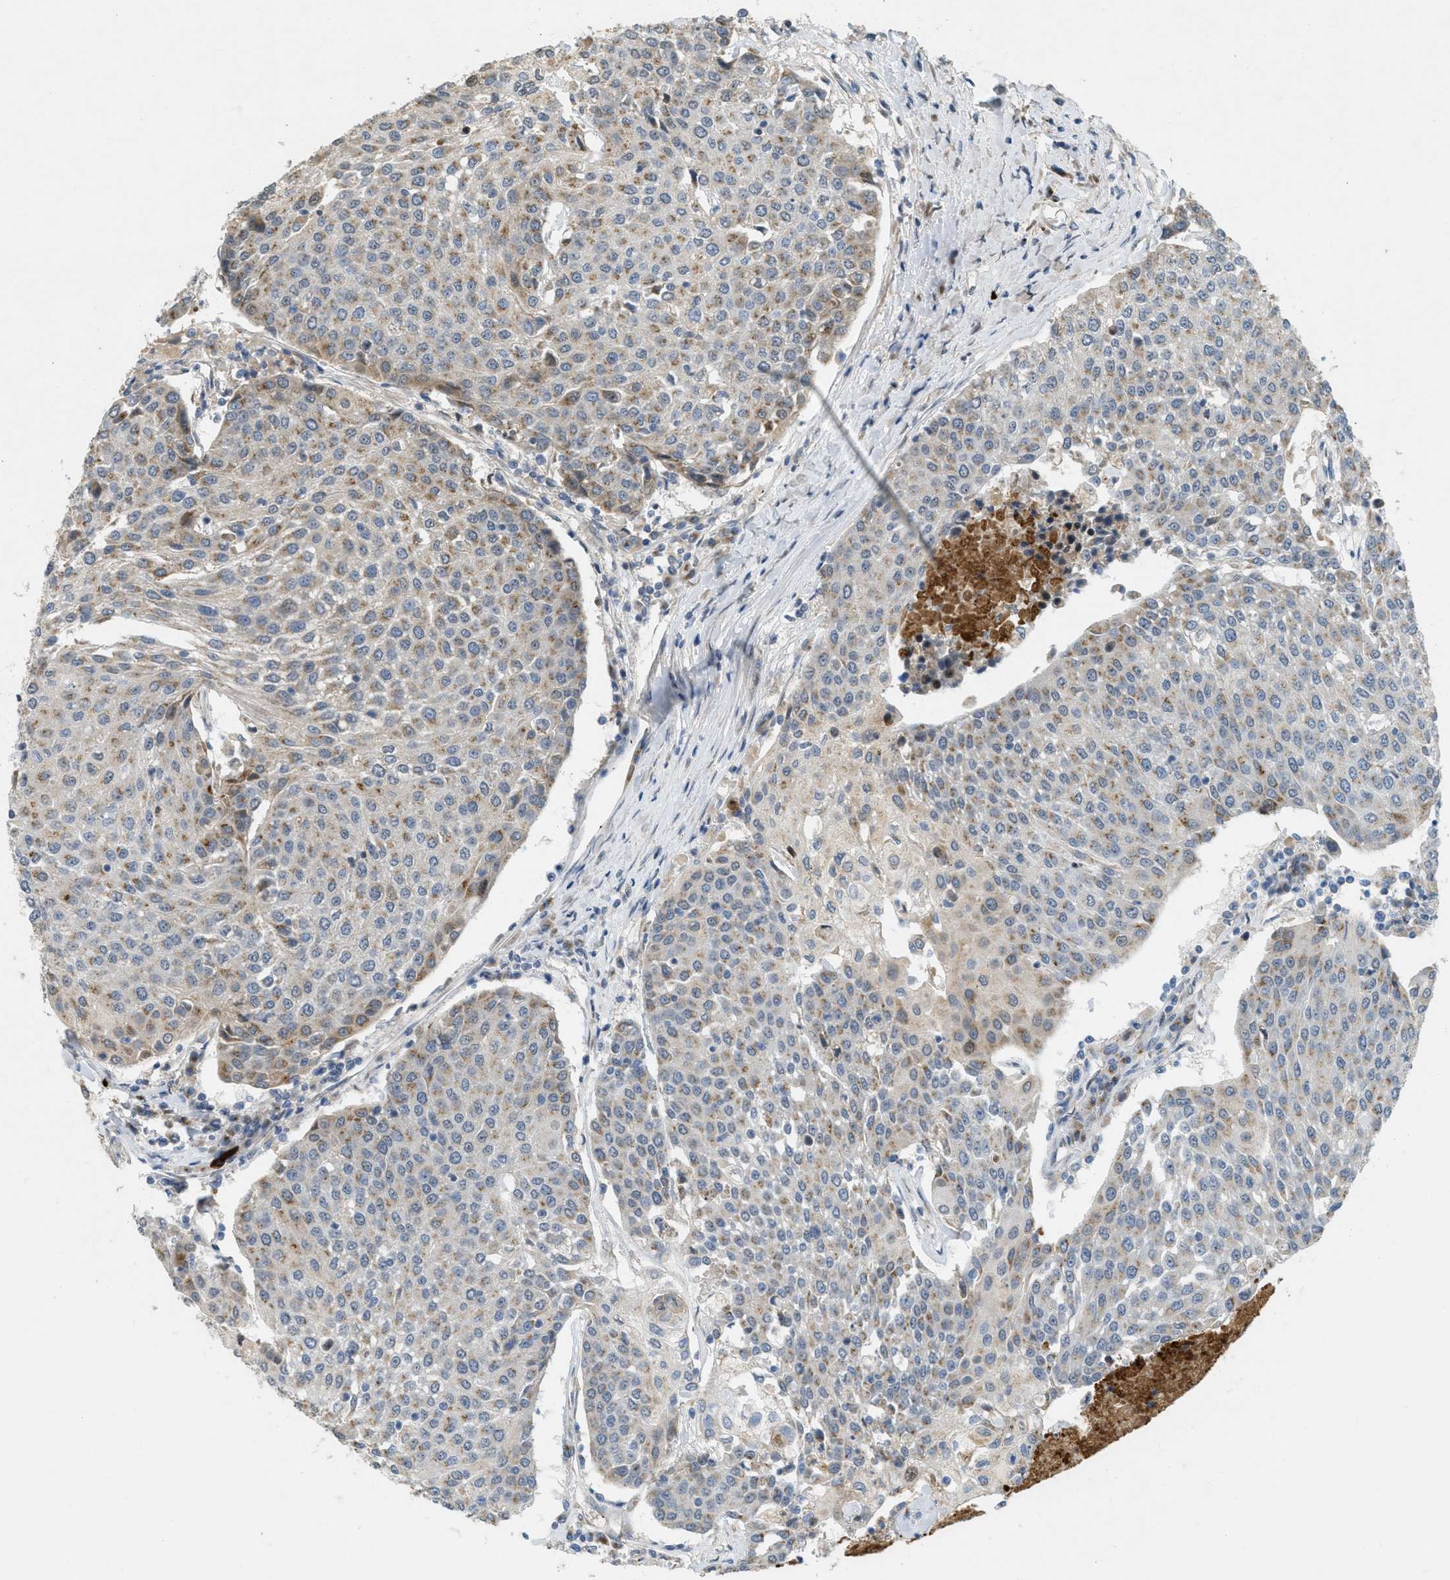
{"staining": {"intensity": "moderate", "quantity": "25%-75%", "location": "cytoplasmic/membranous"}, "tissue": "urothelial cancer", "cell_type": "Tumor cells", "image_type": "cancer", "snomed": [{"axis": "morphology", "description": "Urothelial carcinoma, High grade"}, {"axis": "topography", "description": "Urinary bladder"}], "caption": "High-grade urothelial carcinoma was stained to show a protein in brown. There is medium levels of moderate cytoplasmic/membranous expression in about 25%-75% of tumor cells.", "gene": "ZFPL1", "patient": {"sex": "female", "age": 85}}